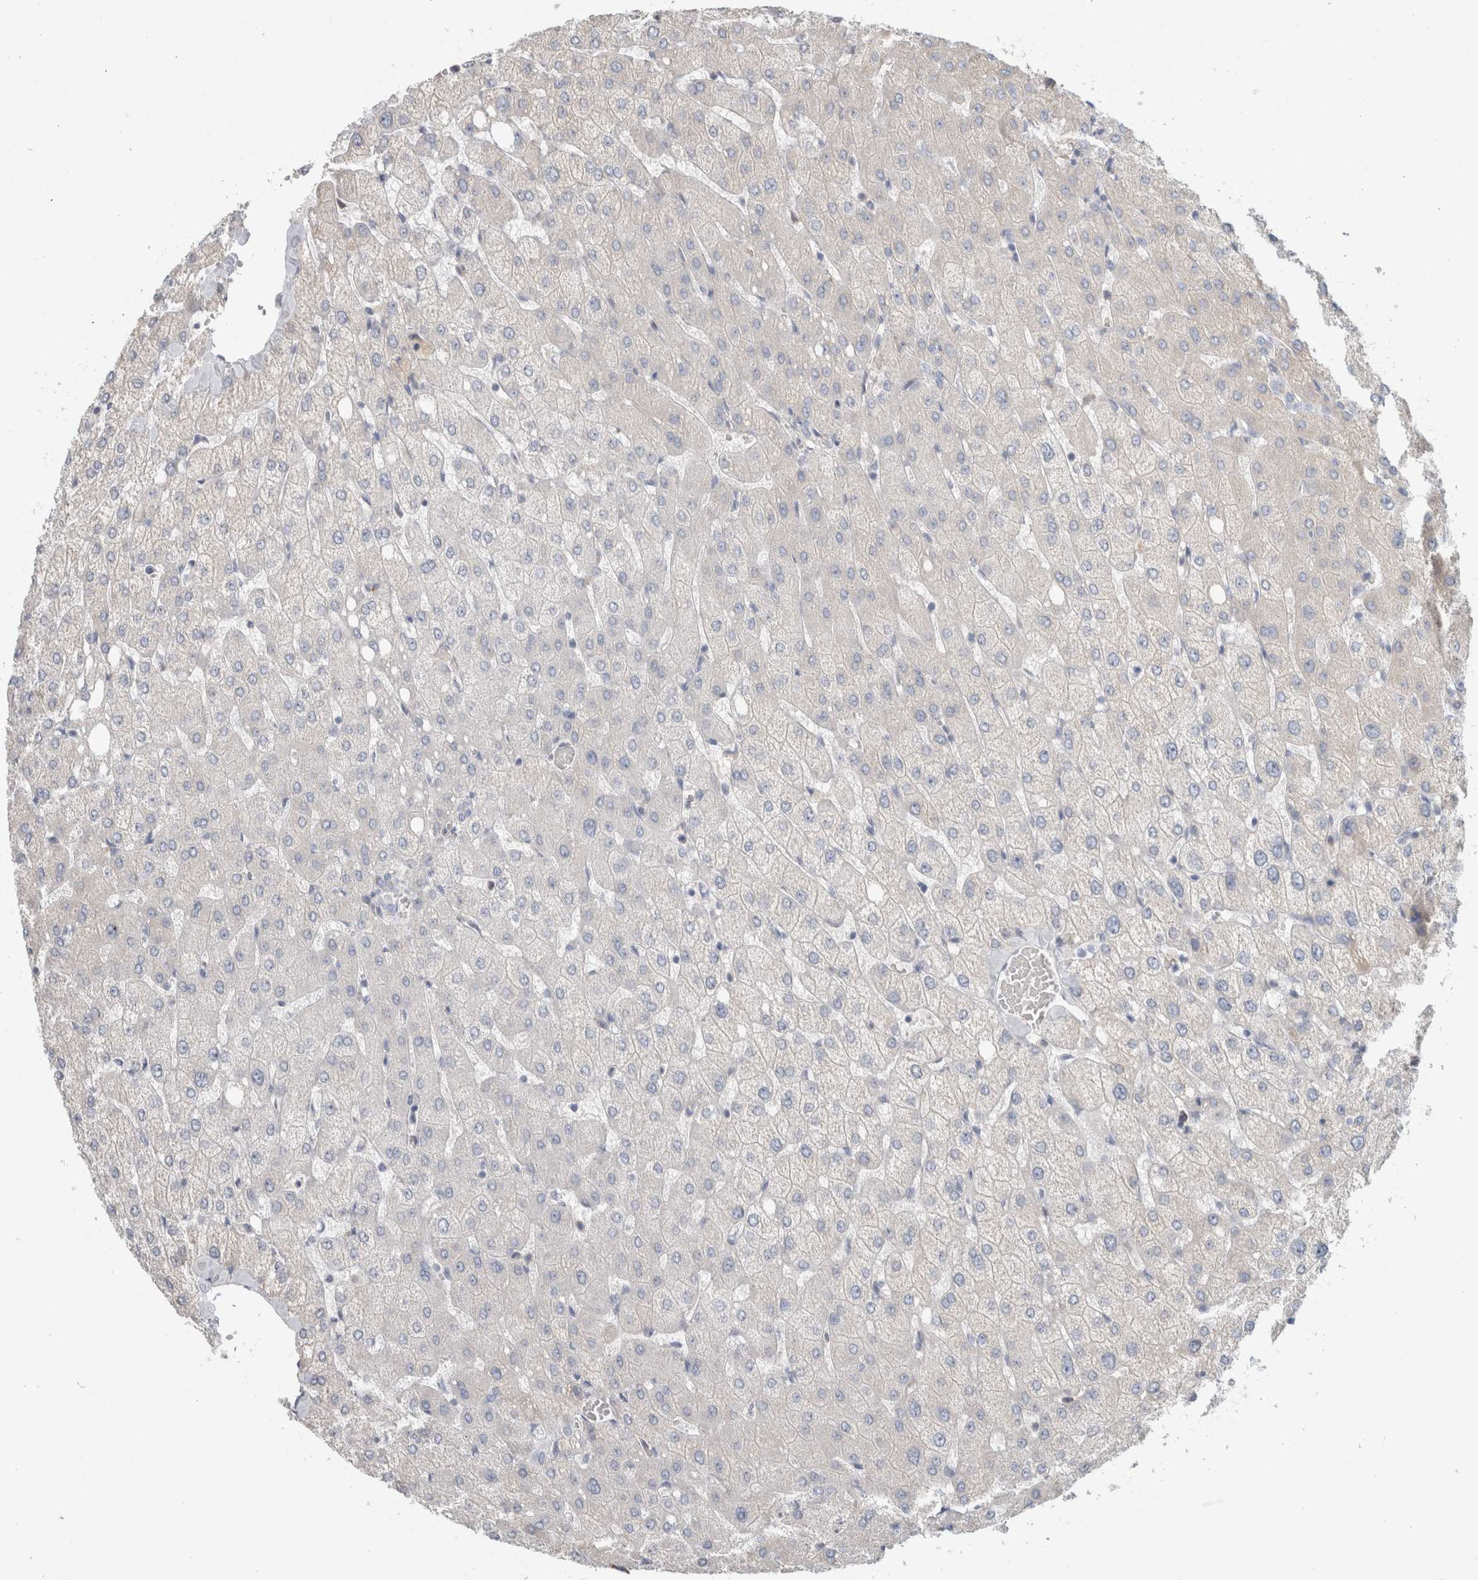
{"staining": {"intensity": "negative", "quantity": "none", "location": "none"}, "tissue": "liver", "cell_type": "Cholangiocytes", "image_type": "normal", "snomed": [{"axis": "morphology", "description": "Normal tissue, NOS"}, {"axis": "topography", "description": "Liver"}], "caption": "Immunohistochemistry (IHC) image of benign liver stained for a protein (brown), which displays no staining in cholangiocytes.", "gene": "CD55", "patient": {"sex": "female", "age": 54}}